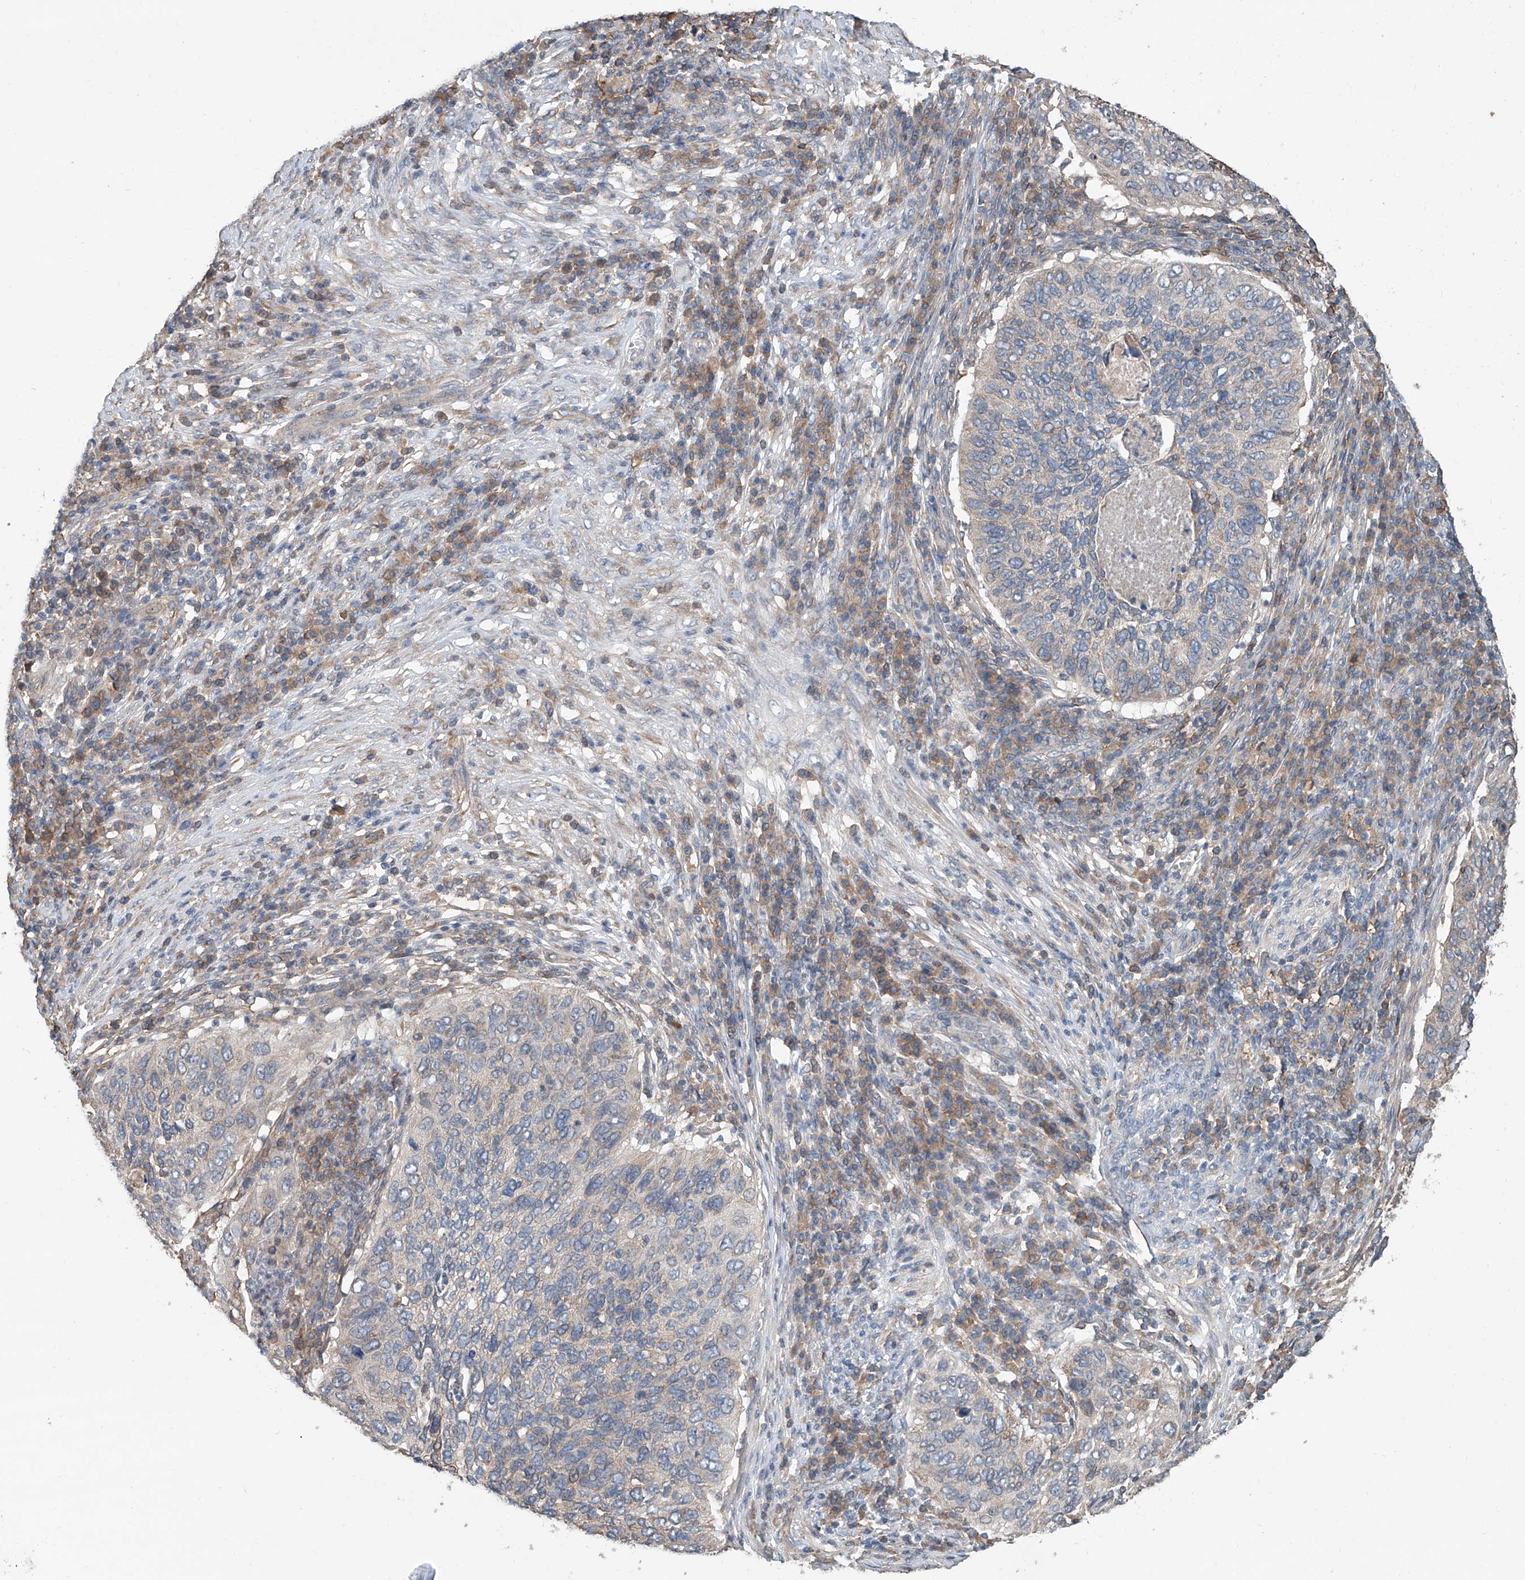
{"staining": {"intensity": "negative", "quantity": "none", "location": "none"}, "tissue": "cervical cancer", "cell_type": "Tumor cells", "image_type": "cancer", "snomed": [{"axis": "morphology", "description": "Squamous cell carcinoma, NOS"}, {"axis": "topography", "description": "Cervix"}], "caption": "Immunohistochemical staining of human cervical squamous cell carcinoma exhibits no significant expression in tumor cells.", "gene": "KCNK10", "patient": {"sex": "female", "age": 38}}